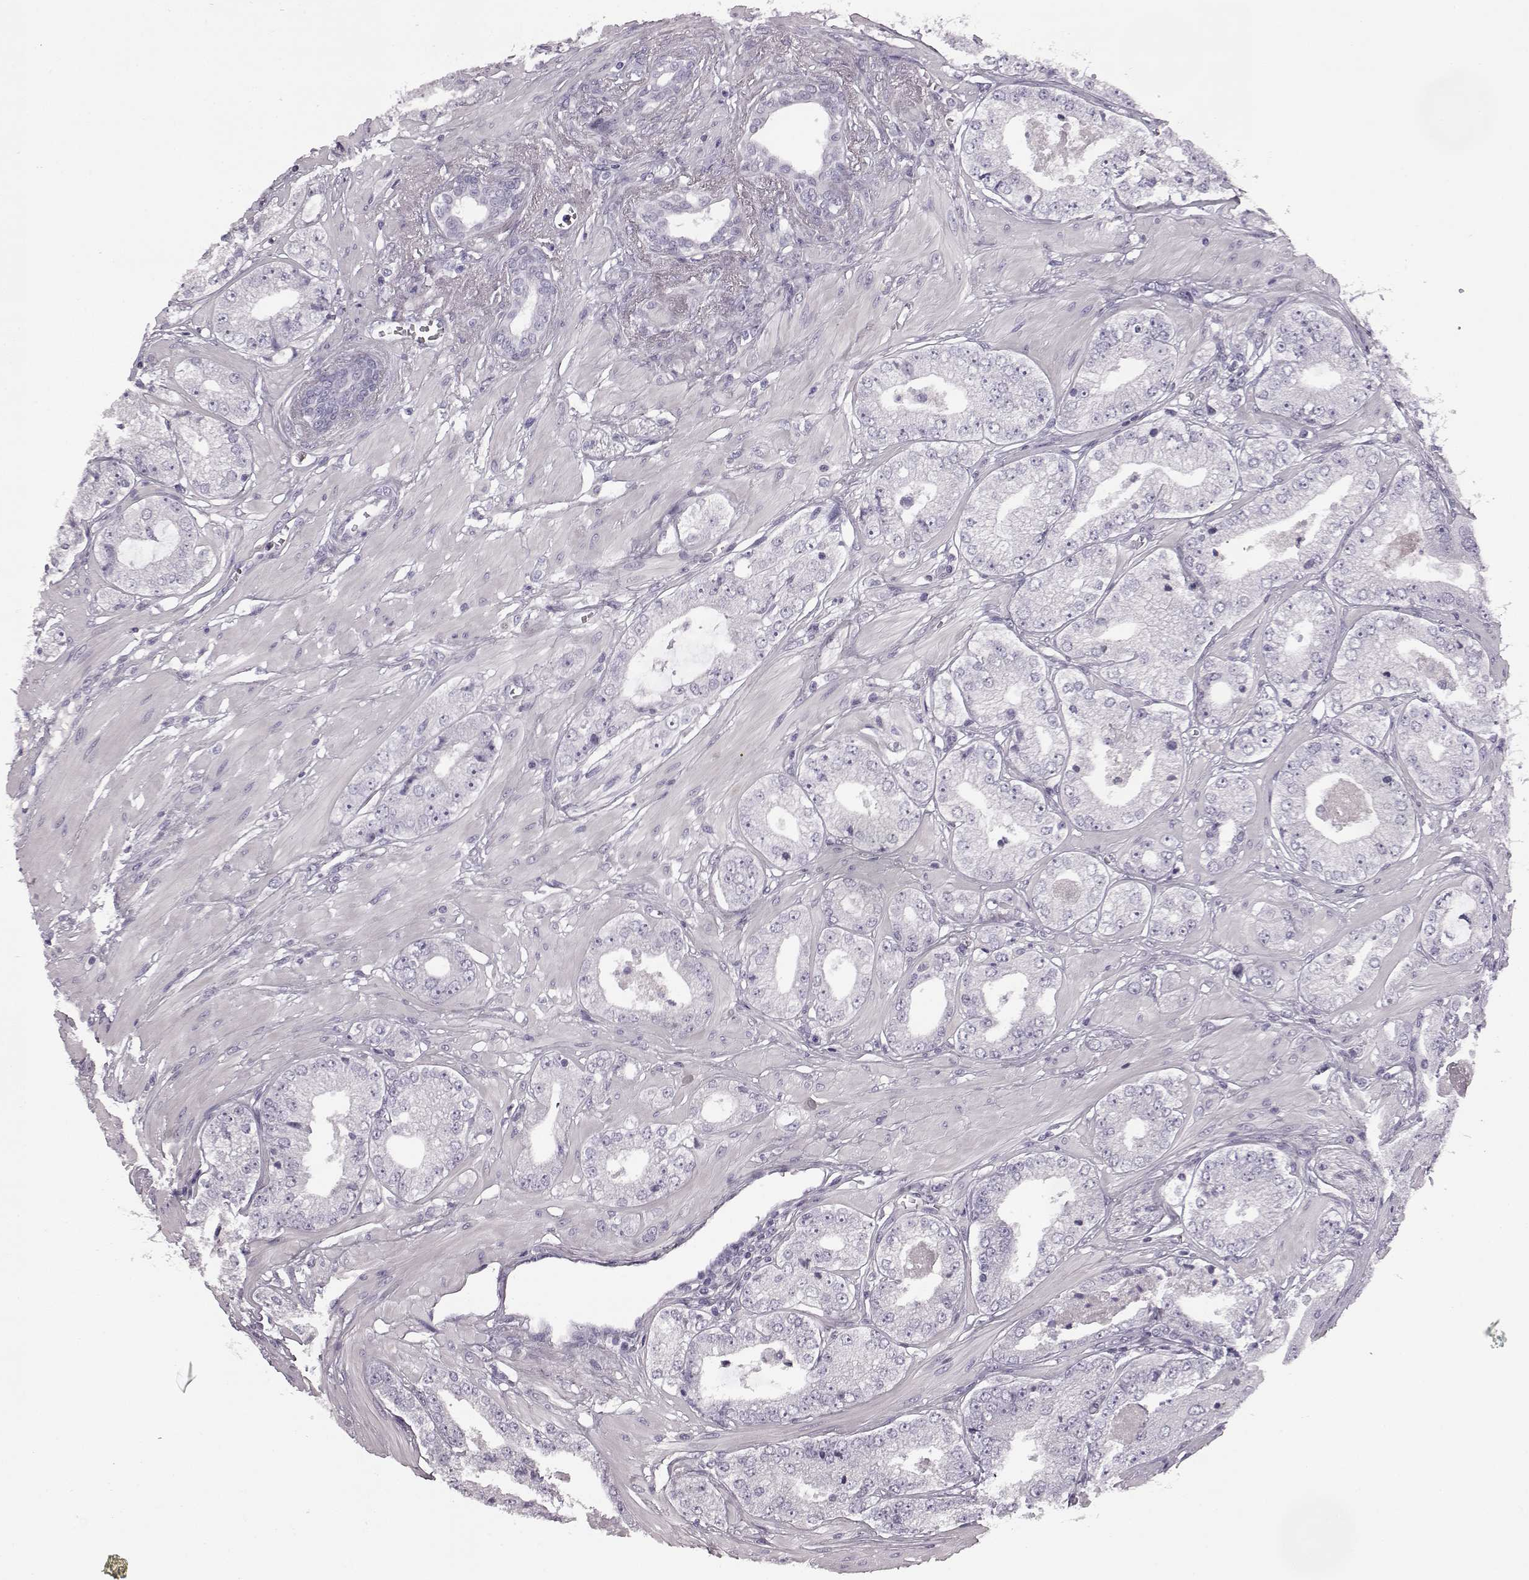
{"staining": {"intensity": "negative", "quantity": "none", "location": "none"}, "tissue": "prostate cancer", "cell_type": "Tumor cells", "image_type": "cancer", "snomed": [{"axis": "morphology", "description": "Adenocarcinoma, Low grade"}, {"axis": "topography", "description": "Prostate"}], "caption": "This is an immunohistochemistry (IHC) image of human prostate cancer (low-grade adenocarcinoma). There is no staining in tumor cells.", "gene": "ODAD4", "patient": {"sex": "male", "age": 60}}